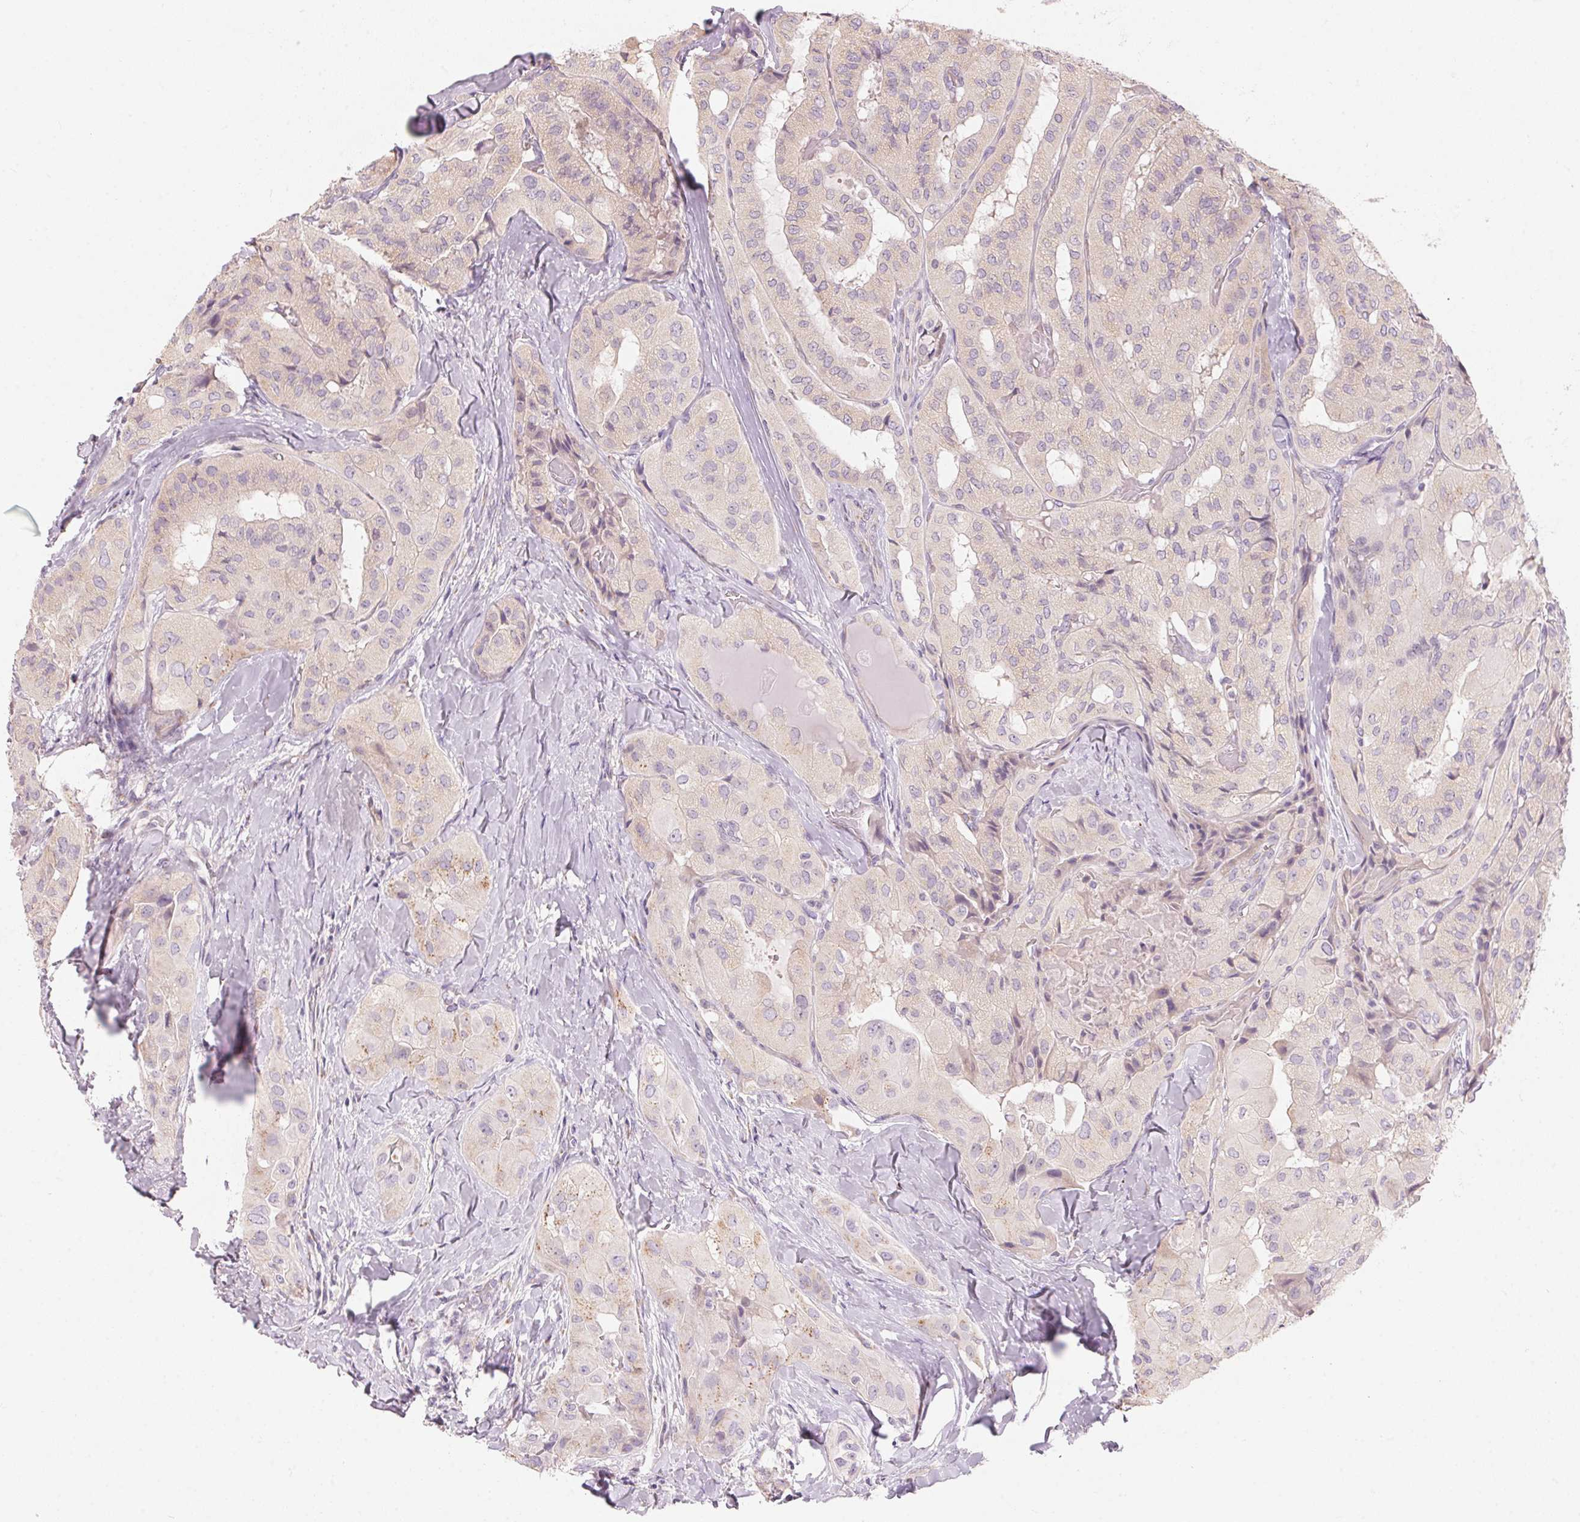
{"staining": {"intensity": "negative", "quantity": "none", "location": "none"}, "tissue": "thyroid cancer", "cell_type": "Tumor cells", "image_type": "cancer", "snomed": [{"axis": "morphology", "description": "Normal tissue, NOS"}, {"axis": "morphology", "description": "Papillary adenocarcinoma, NOS"}, {"axis": "topography", "description": "Thyroid gland"}], "caption": "High magnification brightfield microscopy of thyroid papillary adenocarcinoma stained with DAB (brown) and counterstained with hematoxylin (blue): tumor cells show no significant expression. The staining is performed using DAB (3,3'-diaminobenzidine) brown chromogen with nuclei counter-stained in using hematoxylin.", "gene": "DRAM2", "patient": {"sex": "female", "age": 59}}